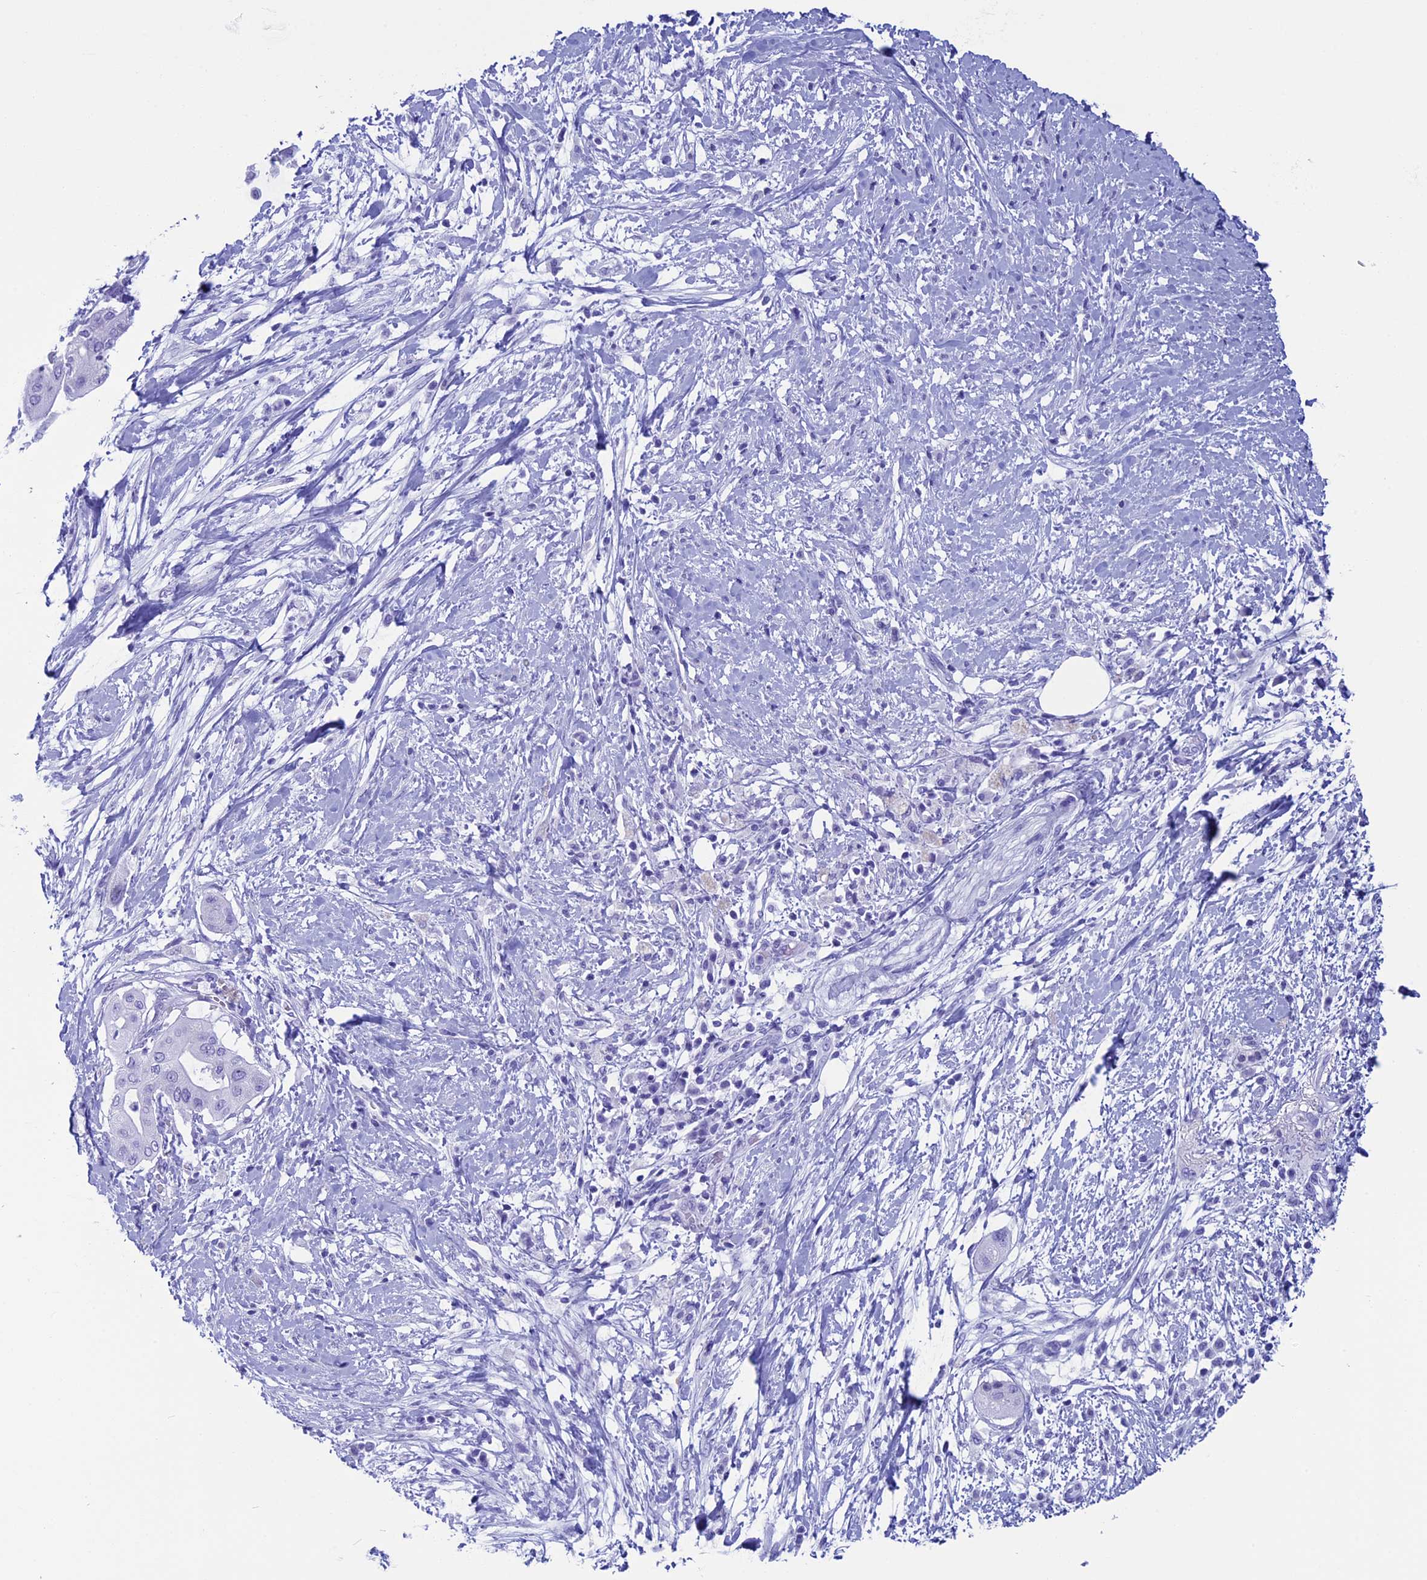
{"staining": {"intensity": "negative", "quantity": "none", "location": "none"}, "tissue": "pancreatic cancer", "cell_type": "Tumor cells", "image_type": "cancer", "snomed": [{"axis": "morphology", "description": "Adenocarcinoma, NOS"}, {"axis": "topography", "description": "Pancreas"}], "caption": "This is an immunohistochemistry (IHC) micrograph of human pancreatic adenocarcinoma. There is no positivity in tumor cells.", "gene": "FAM169A", "patient": {"sex": "male", "age": 68}}